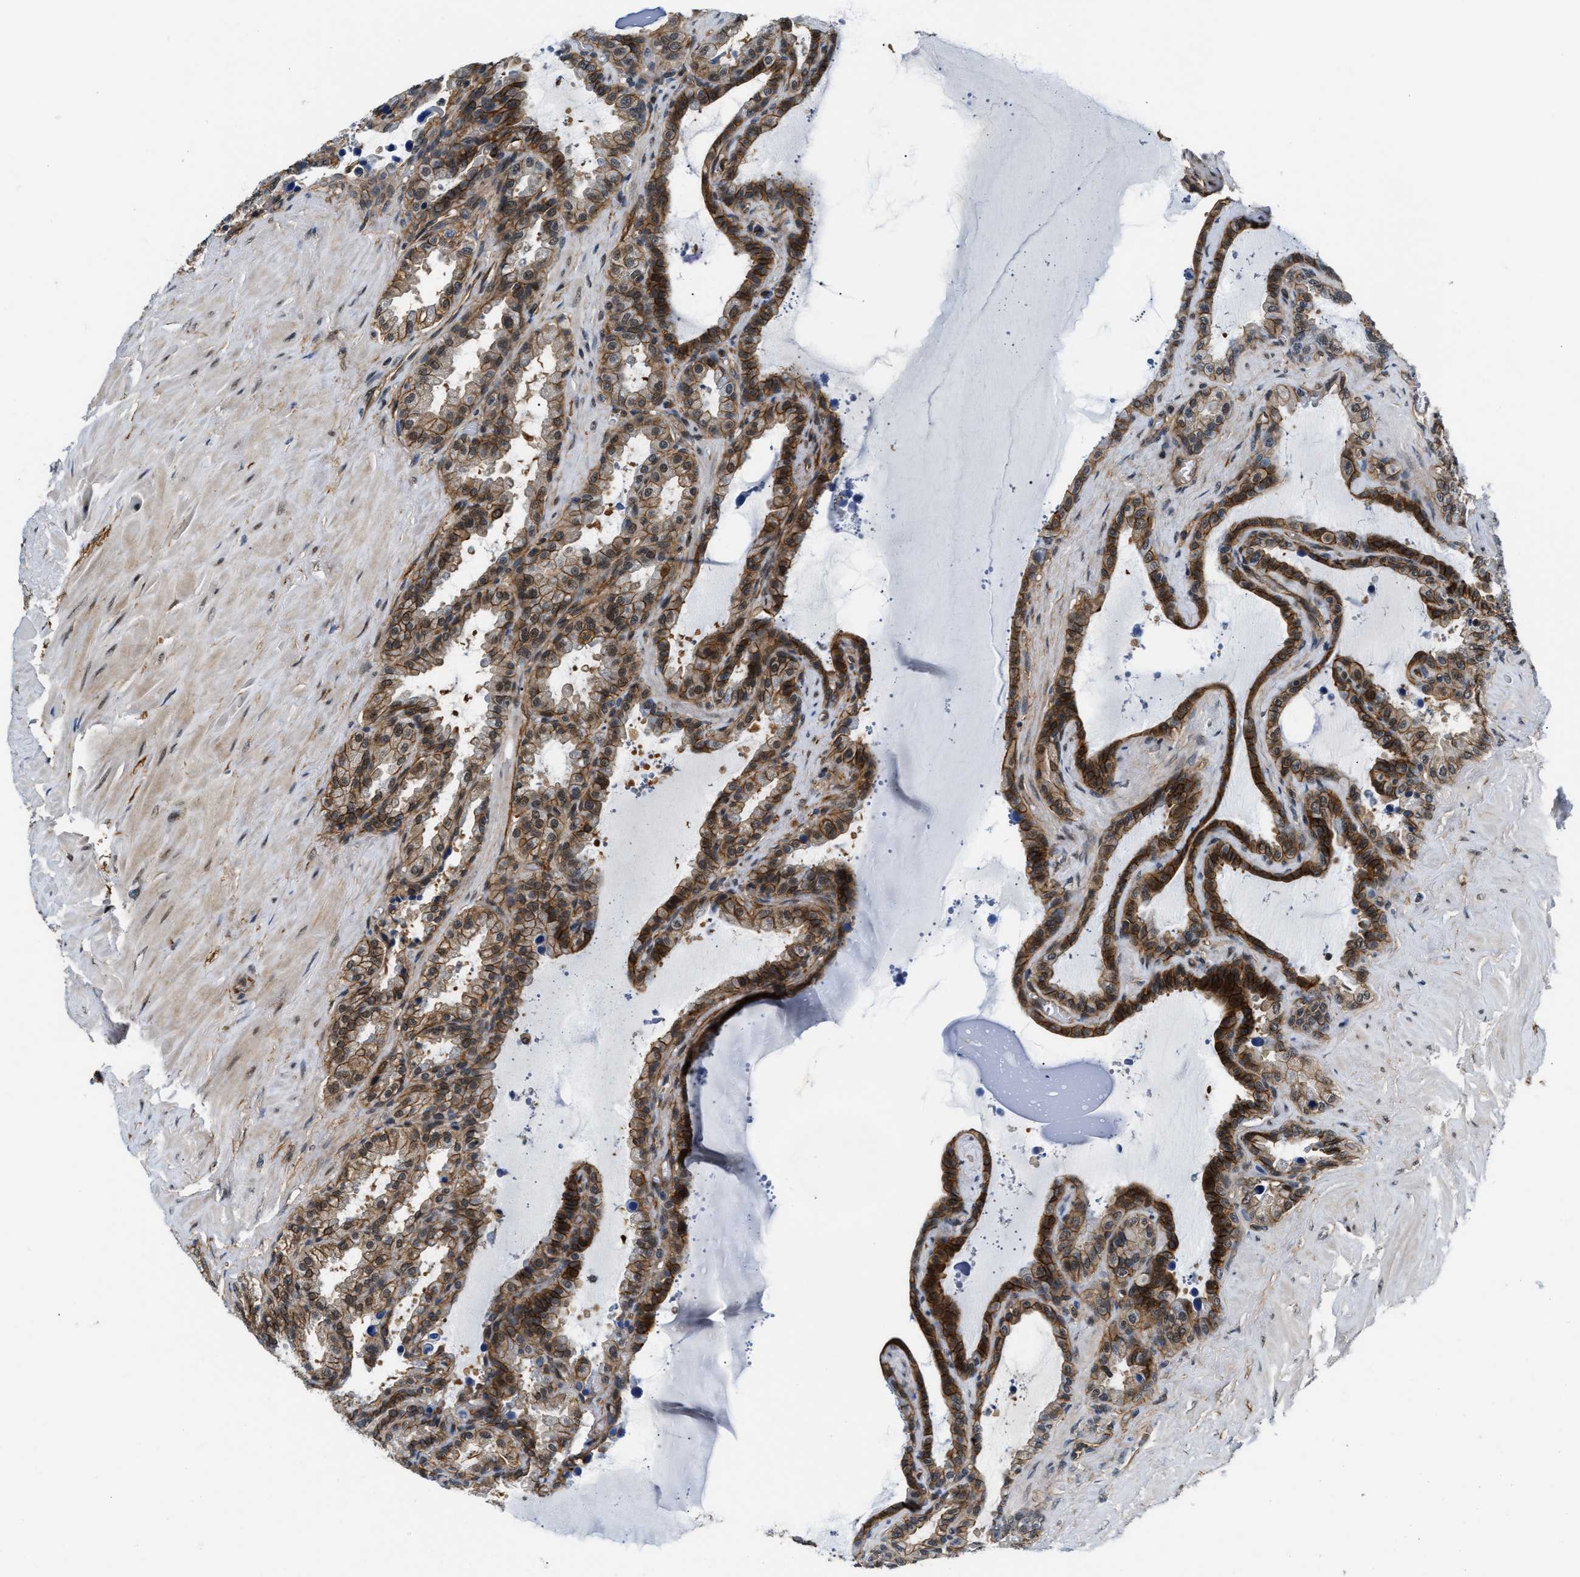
{"staining": {"intensity": "moderate", "quantity": ">75%", "location": "cytoplasmic/membranous"}, "tissue": "seminal vesicle", "cell_type": "Glandular cells", "image_type": "normal", "snomed": [{"axis": "morphology", "description": "Normal tissue, NOS"}, {"axis": "topography", "description": "Seminal veicle"}], "caption": "Protein staining of normal seminal vesicle displays moderate cytoplasmic/membranous staining in approximately >75% of glandular cells.", "gene": "COPS2", "patient": {"sex": "male", "age": 46}}